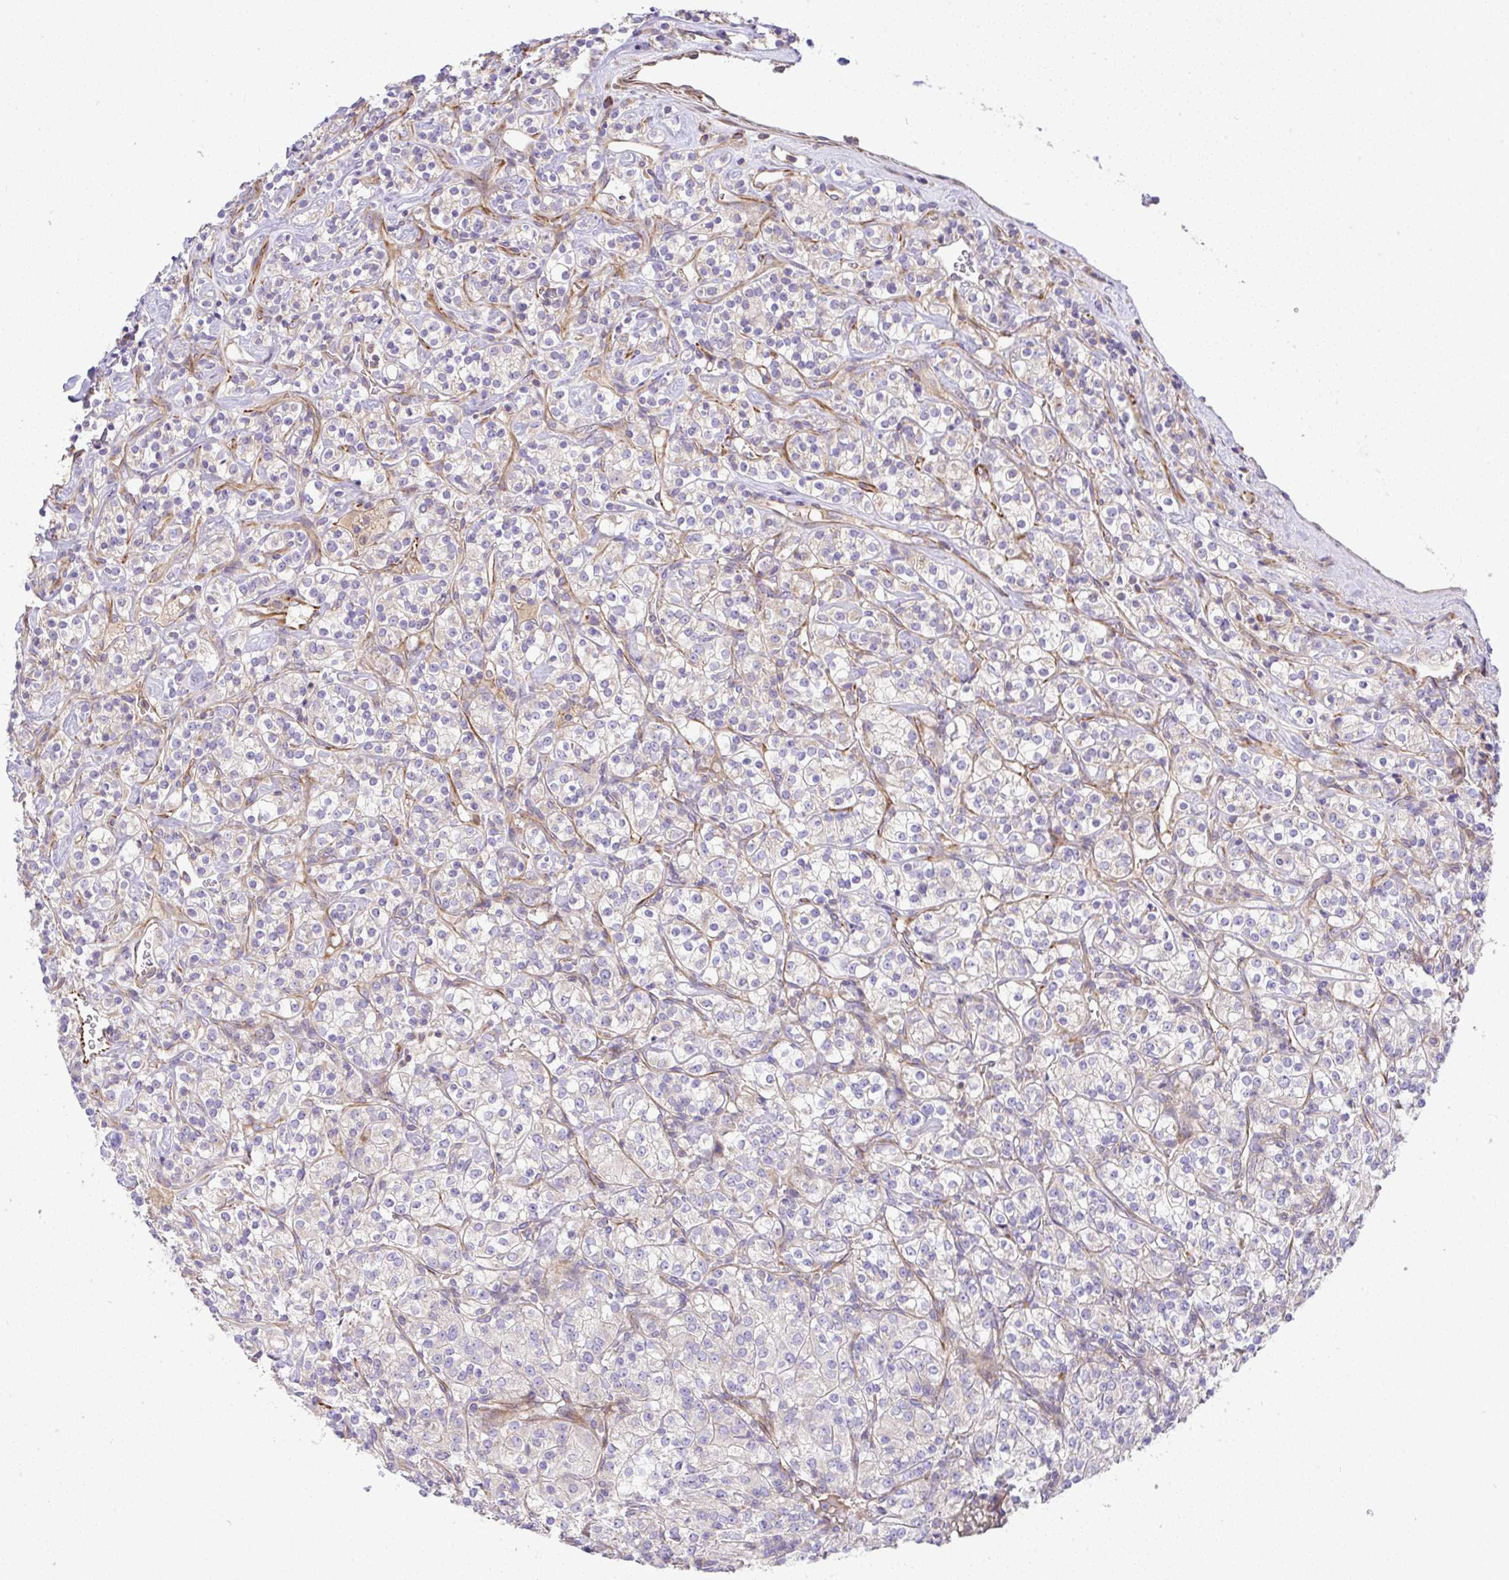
{"staining": {"intensity": "negative", "quantity": "none", "location": "none"}, "tissue": "renal cancer", "cell_type": "Tumor cells", "image_type": "cancer", "snomed": [{"axis": "morphology", "description": "Adenocarcinoma, NOS"}, {"axis": "topography", "description": "Kidney"}], "caption": "DAB immunohistochemical staining of renal adenocarcinoma shows no significant positivity in tumor cells.", "gene": "GRID2", "patient": {"sex": "male", "age": 77}}